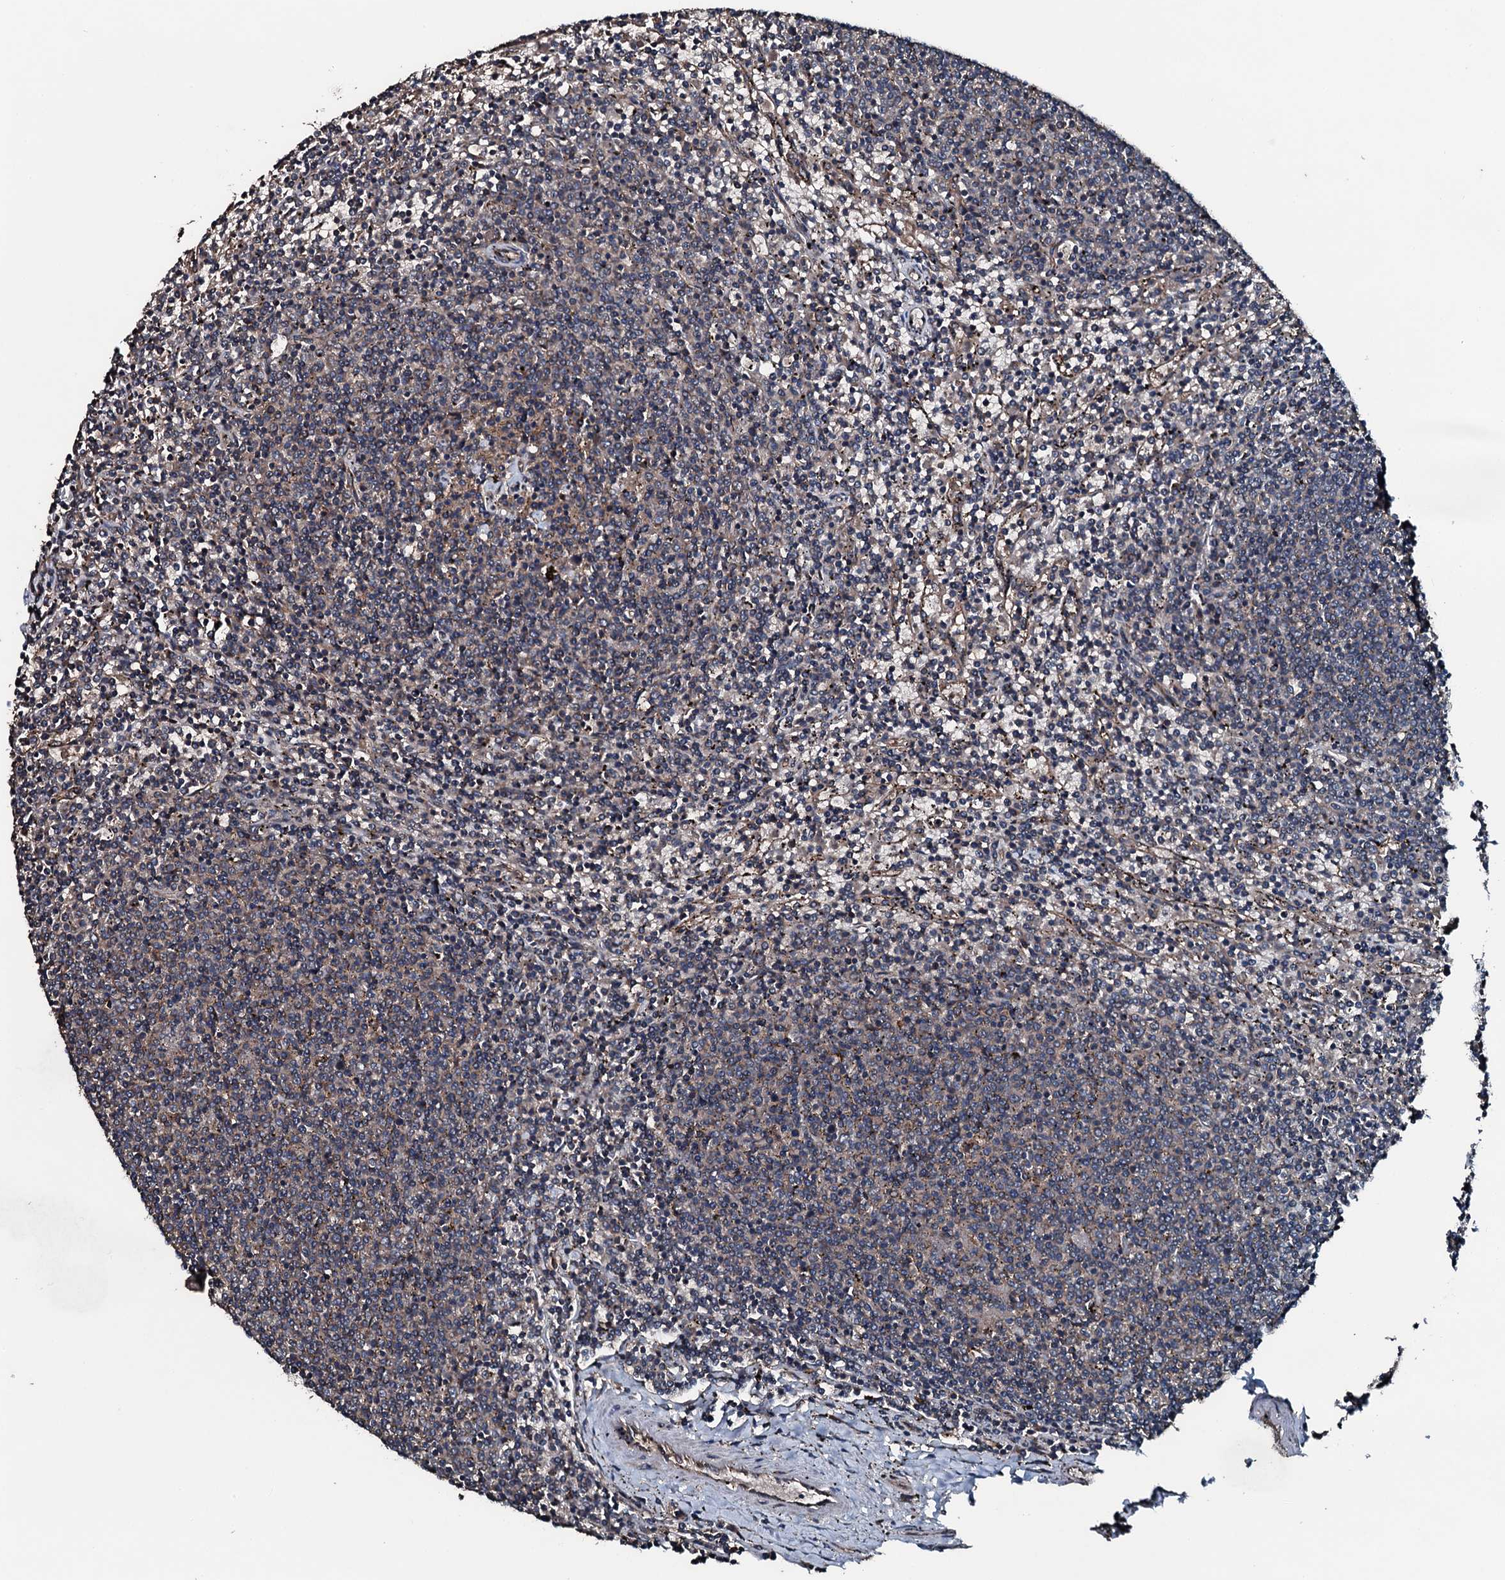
{"staining": {"intensity": "weak", "quantity": "25%-75%", "location": "cytoplasmic/membranous"}, "tissue": "lymphoma", "cell_type": "Tumor cells", "image_type": "cancer", "snomed": [{"axis": "morphology", "description": "Malignant lymphoma, non-Hodgkin's type, Low grade"}, {"axis": "topography", "description": "Spleen"}], "caption": "Protein expression analysis of lymphoma exhibits weak cytoplasmic/membranous expression in about 25%-75% of tumor cells.", "gene": "AARS1", "patient": {"sex": "female", "age": 50}}